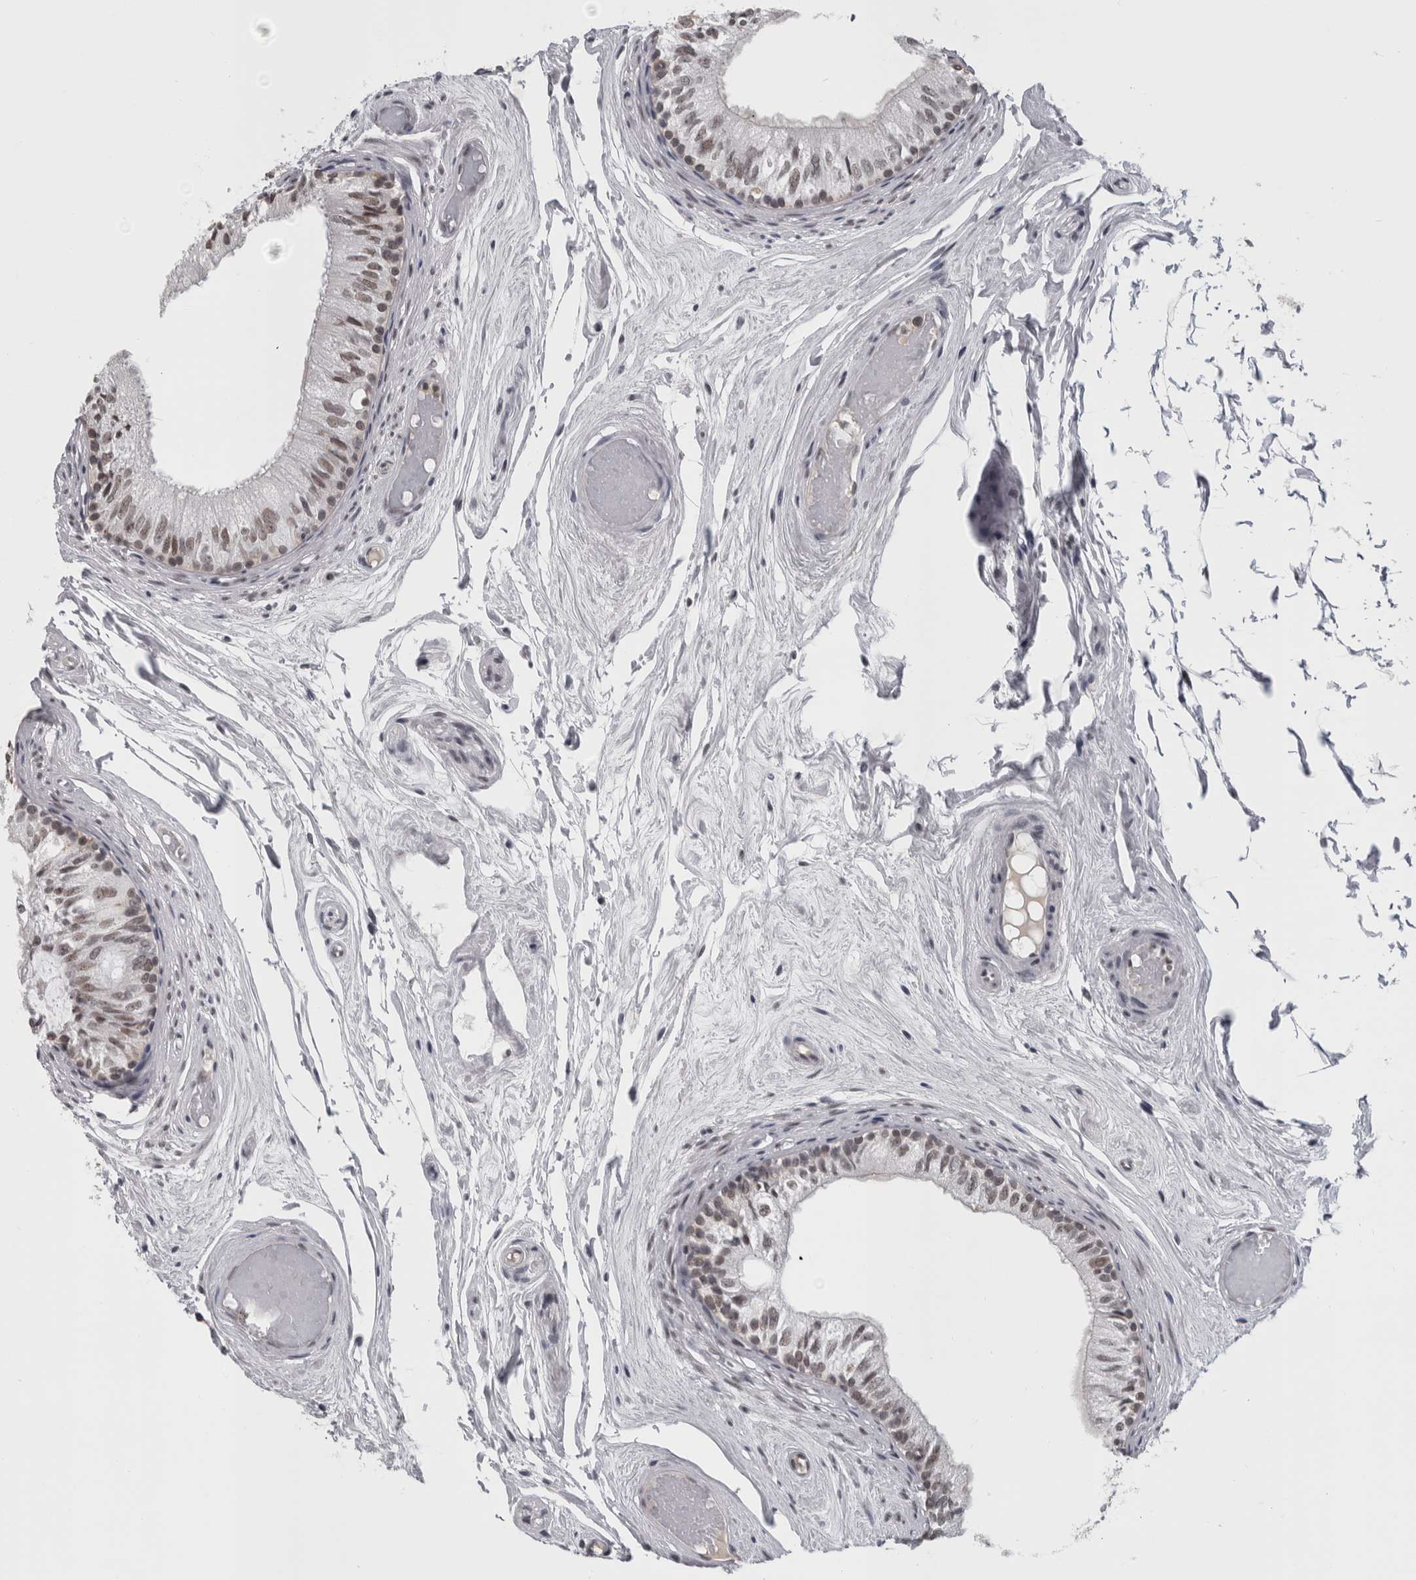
{"staining": {"intensity": "weak", "quantity": ">75%", "location": "nuclear"}, "tissue": "epididymis", "cell_type": "Glandular cells", "image_type": "normal", "snomed": [{"axis": "morphology", "description": "Normal tissue, NOS"}, {"axis": "topography", "description": "Epididymis"}], "caption": "A photomicrograph showing weak nuclear positivity in approximately >75% of glandular cells in normal epididymis, as visualized by brown immunohistochemical staining.", "gene": "ARID4B", "patient": {"sex": "male", "age": 79}}